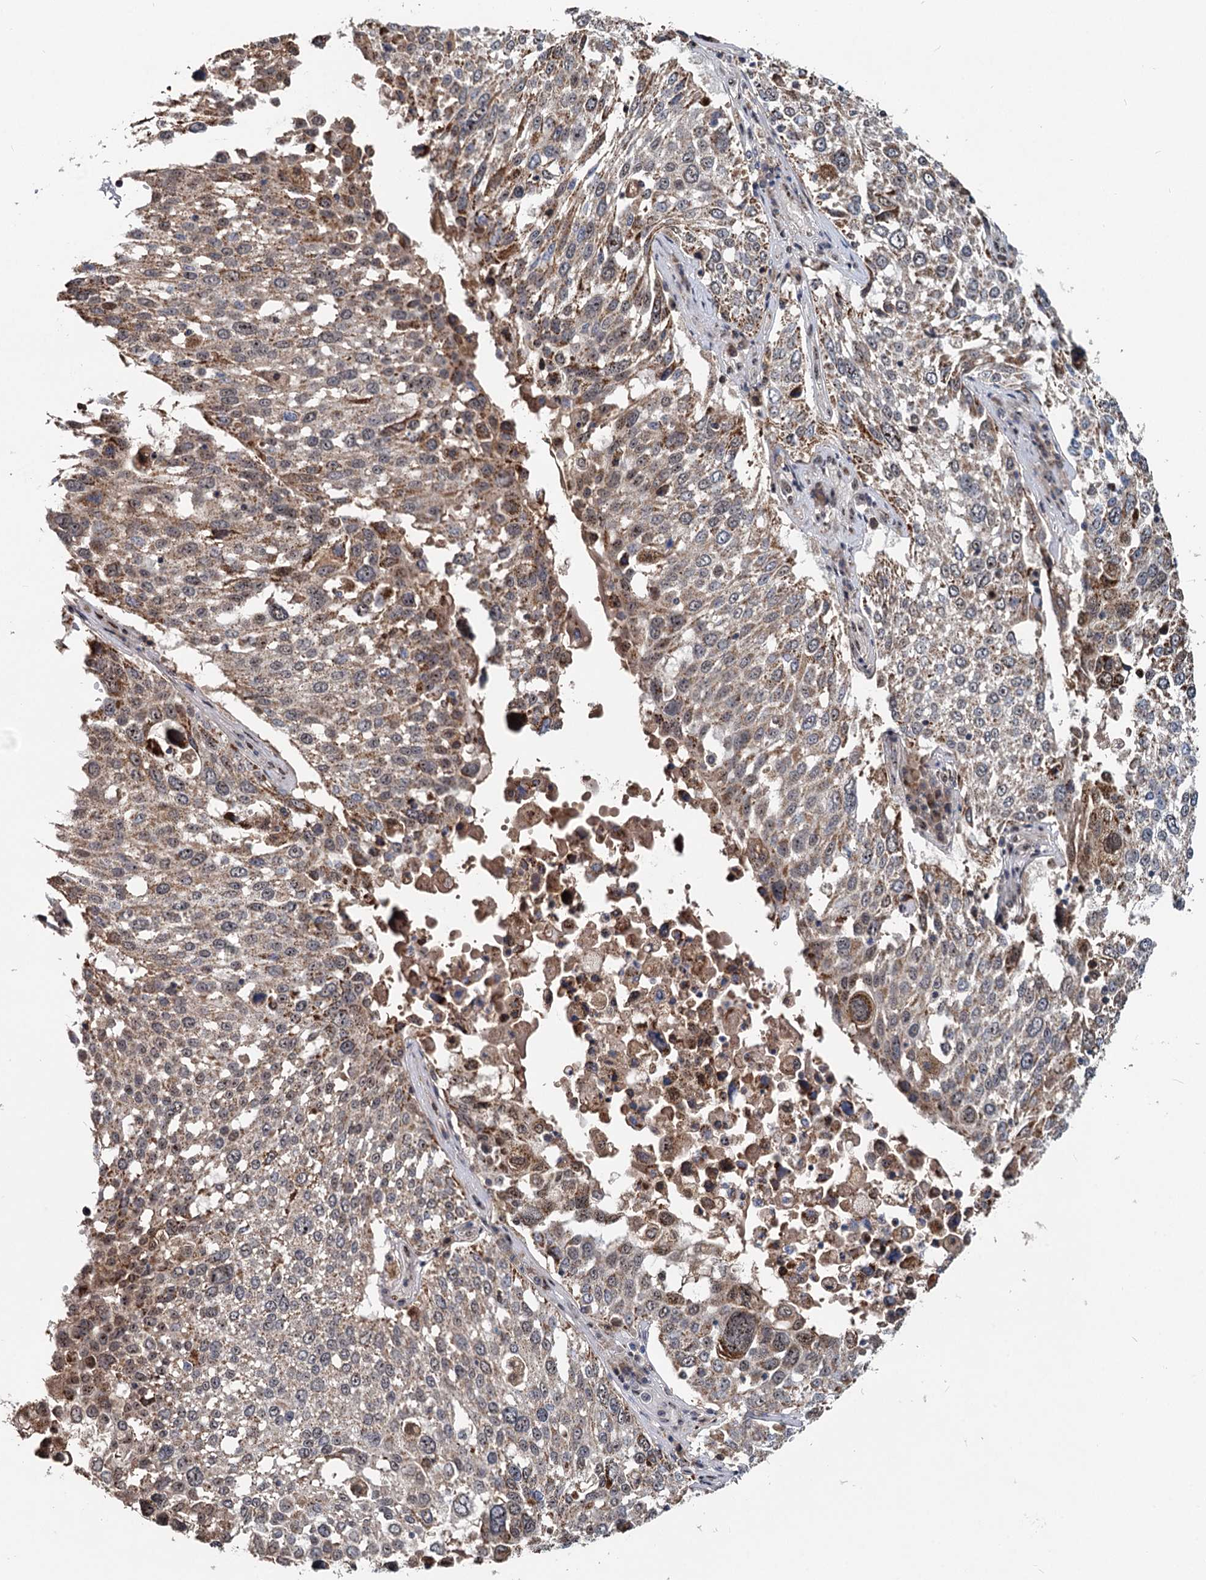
{"staining": {"intensity": "moderate", "quantity": ">75%", "location": "cytoplasmic/membranous"}, "tissue": "lung cancer", "cell_type": "Tumor cells", "image_type": "cancer", "snomed": [{"axis": "morphology", "description": "Squamous cell carcinoma, NOS"}, {"axis": "topography", "description": "Lung"}], "caption": "A high-resolution micrograph shows IHC staining of lung squamous cell carcinoma, which exhibits moderate cytoplasmic/membranous staining in about >75% of tumor cells.", "gene": "RITA1", "patient": {"sex": "male", "age": 65}}